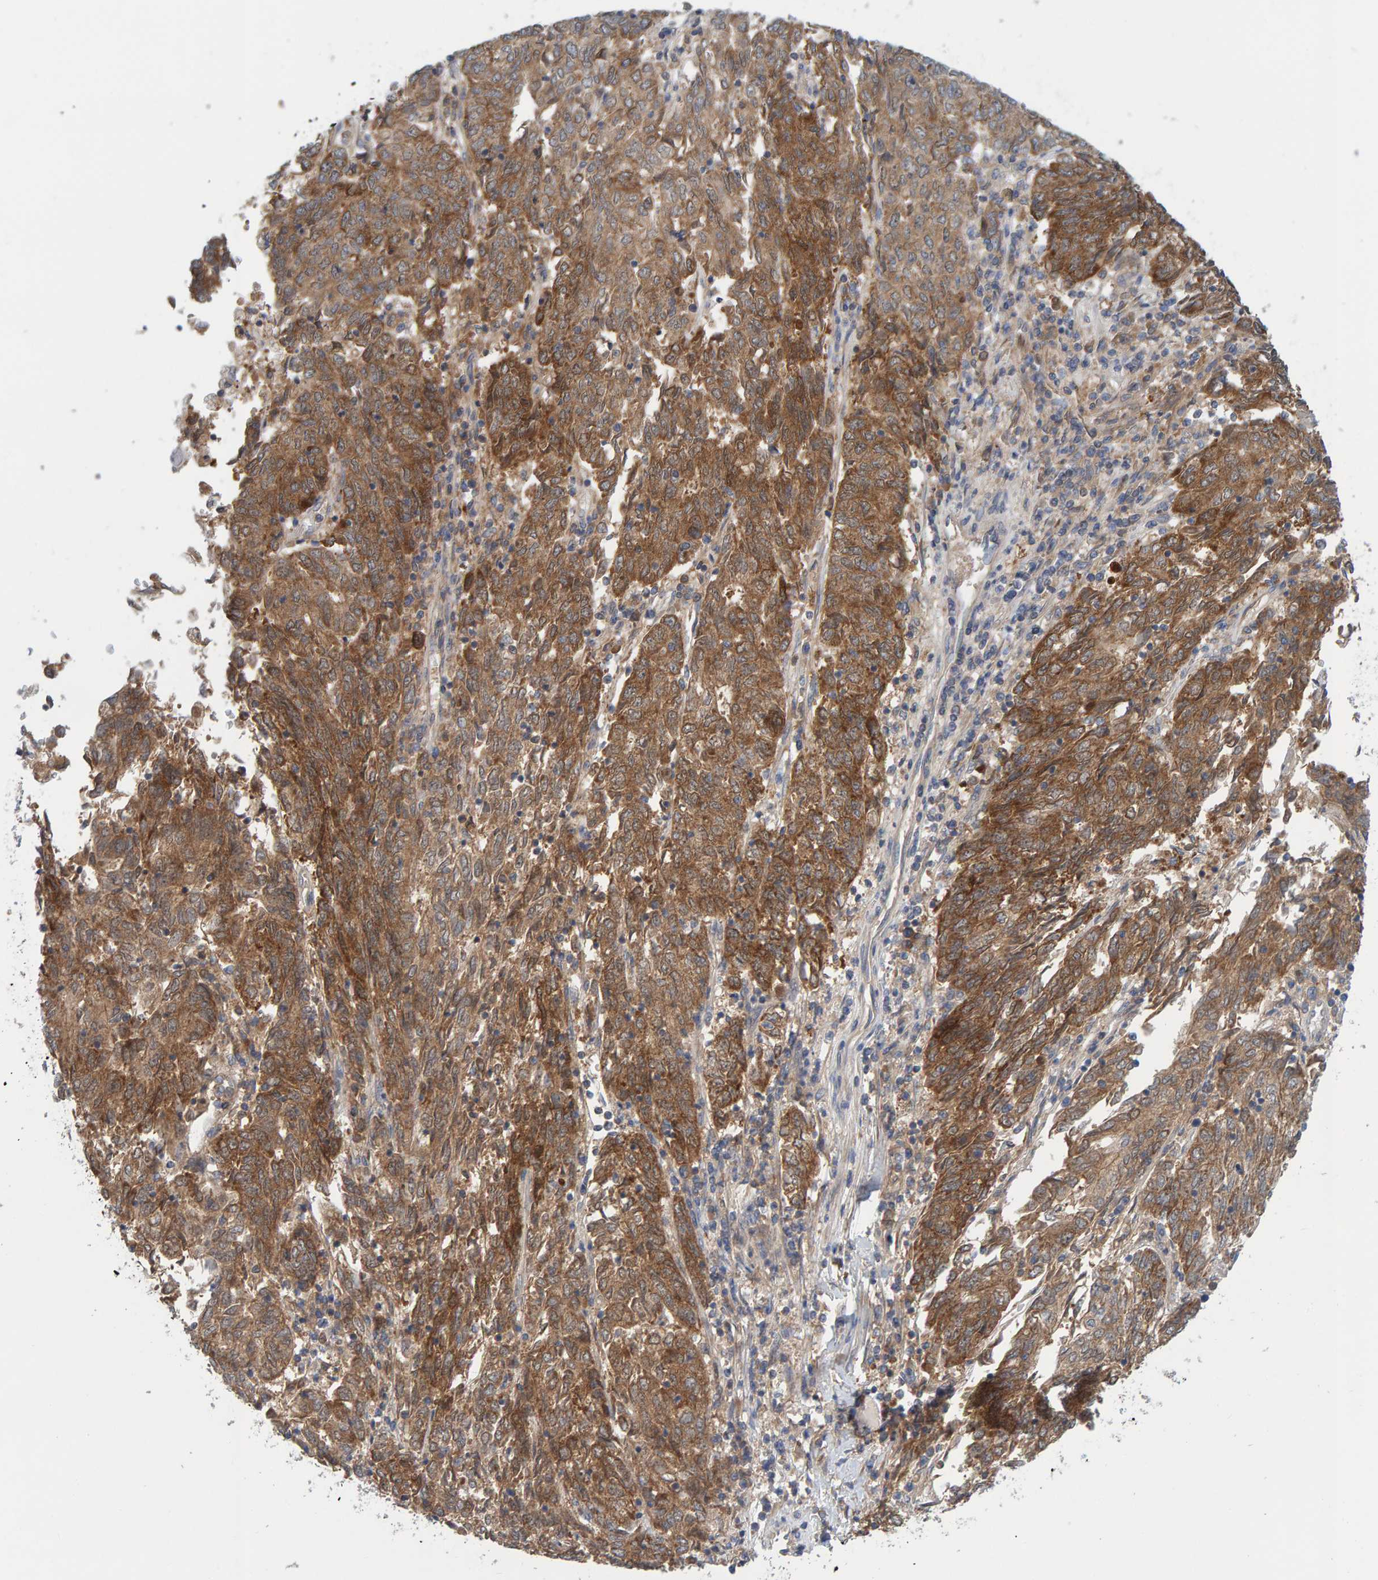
{"staining": {"intensity": "moderate", "quantity": ">75%", "location": "cytoplasmic/membranous"}, "tissue": "endometrial cancer", "cell_type": "Tumor cells", "image_type": "cancer", "snomed": [{"axis": "morphology", "description": "Adenocarcinoma, NOS"}, {"axis": "topography", "description": "Endometrium"}], "caption": "Immunohistochemistry of human endometrial adenocarcinoma reveals medium levels of moderate cytoplasmic/membranous staining in approximately >75% of tumor cells.", "gene": "TATDN1", "patient": {"sex": "female", "age": 80}}